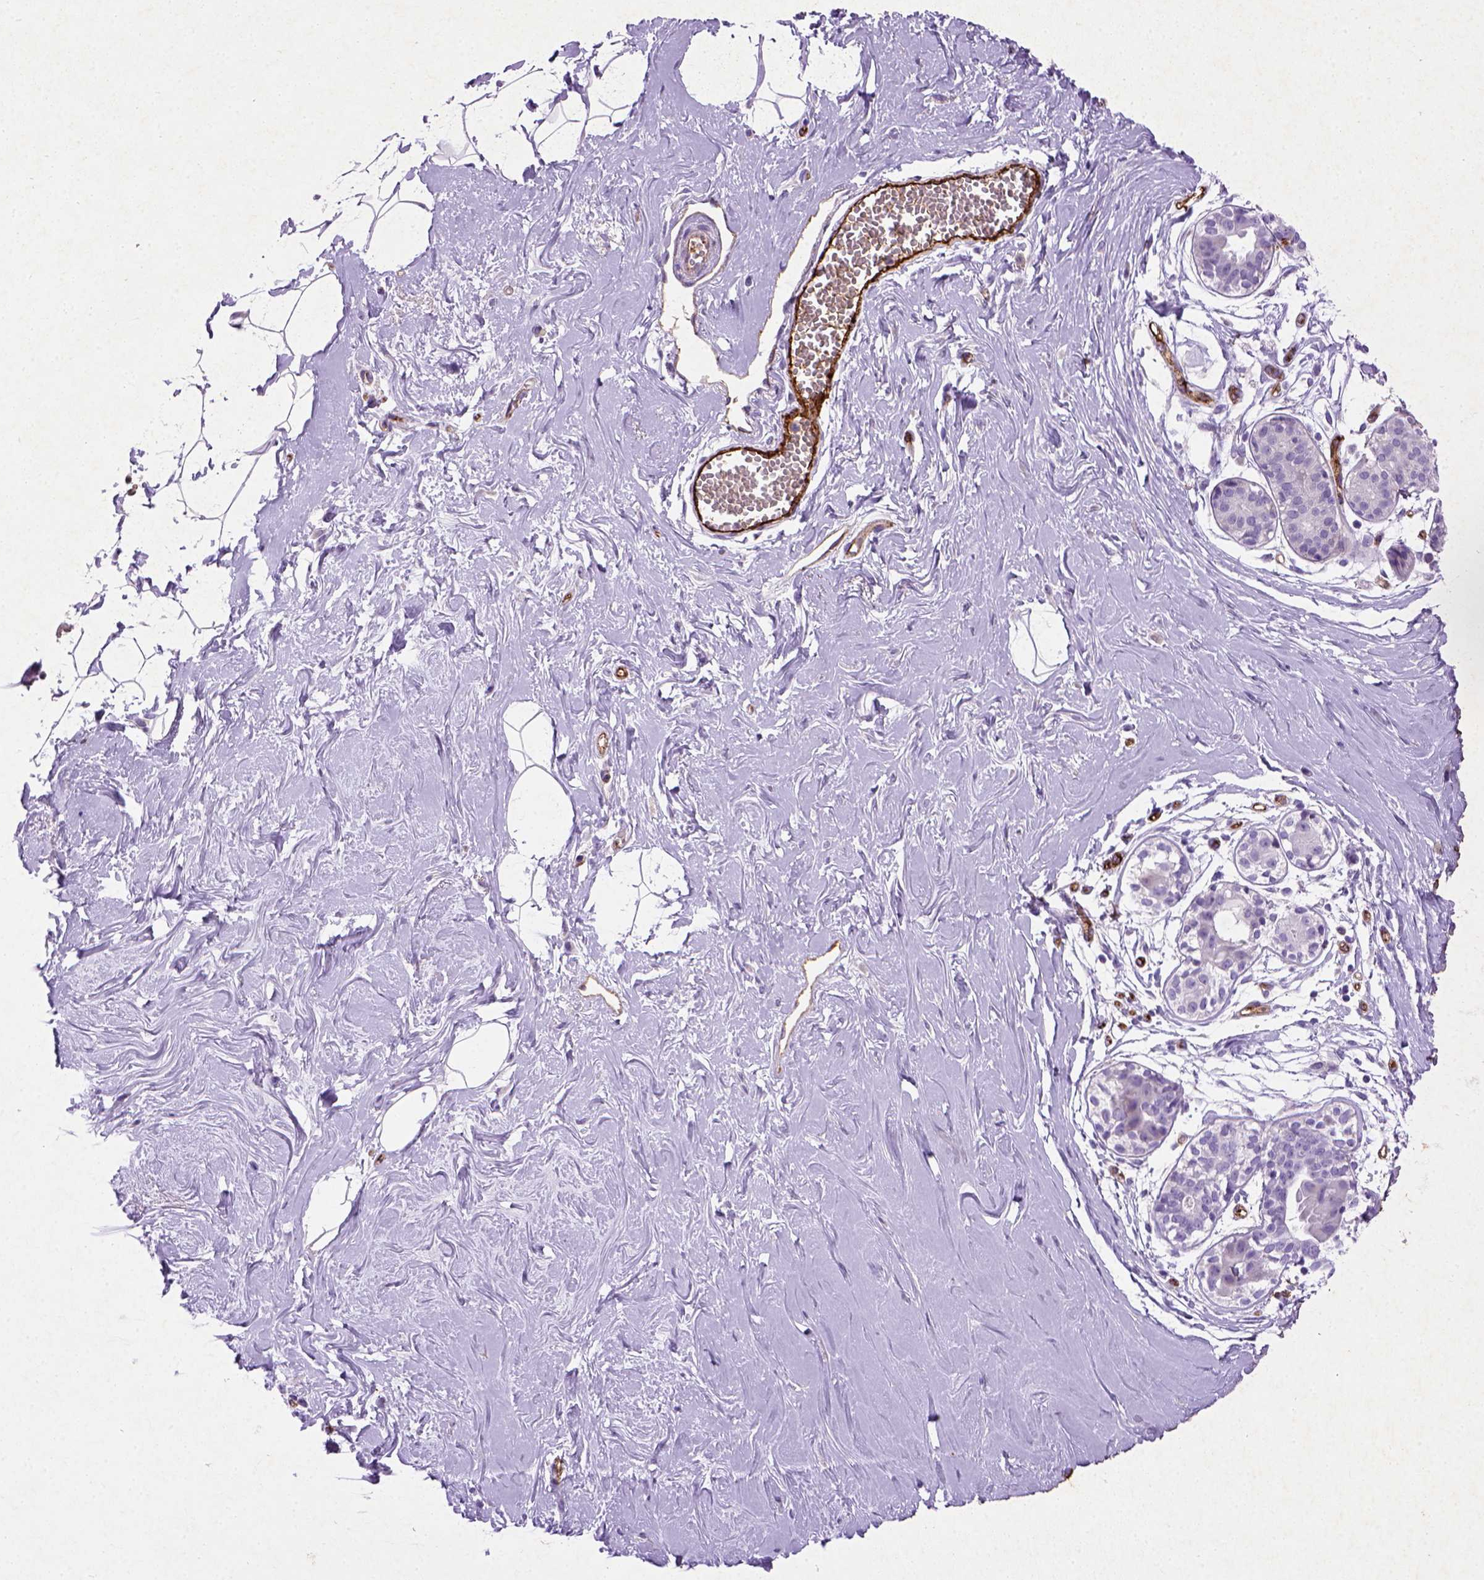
{"staining": {"intensity": "negative", "quantity": "none", "location": "none"}, "tissue": "breast", "cell_type": "Adipocytes", "image_type": "normal", "snomed": [{"axis": "morphology", "description": "Normal tissue, NOS"}, {"axis": "topography", "description": "Breast"}], "caption": "DAB (3,3'-diaminobenzidine) immunohistochemical staining of benign human breast displays no significant positivity in adipocytes.", "gene": "VWF", "patient": {"sex": "female", "age": 49}}